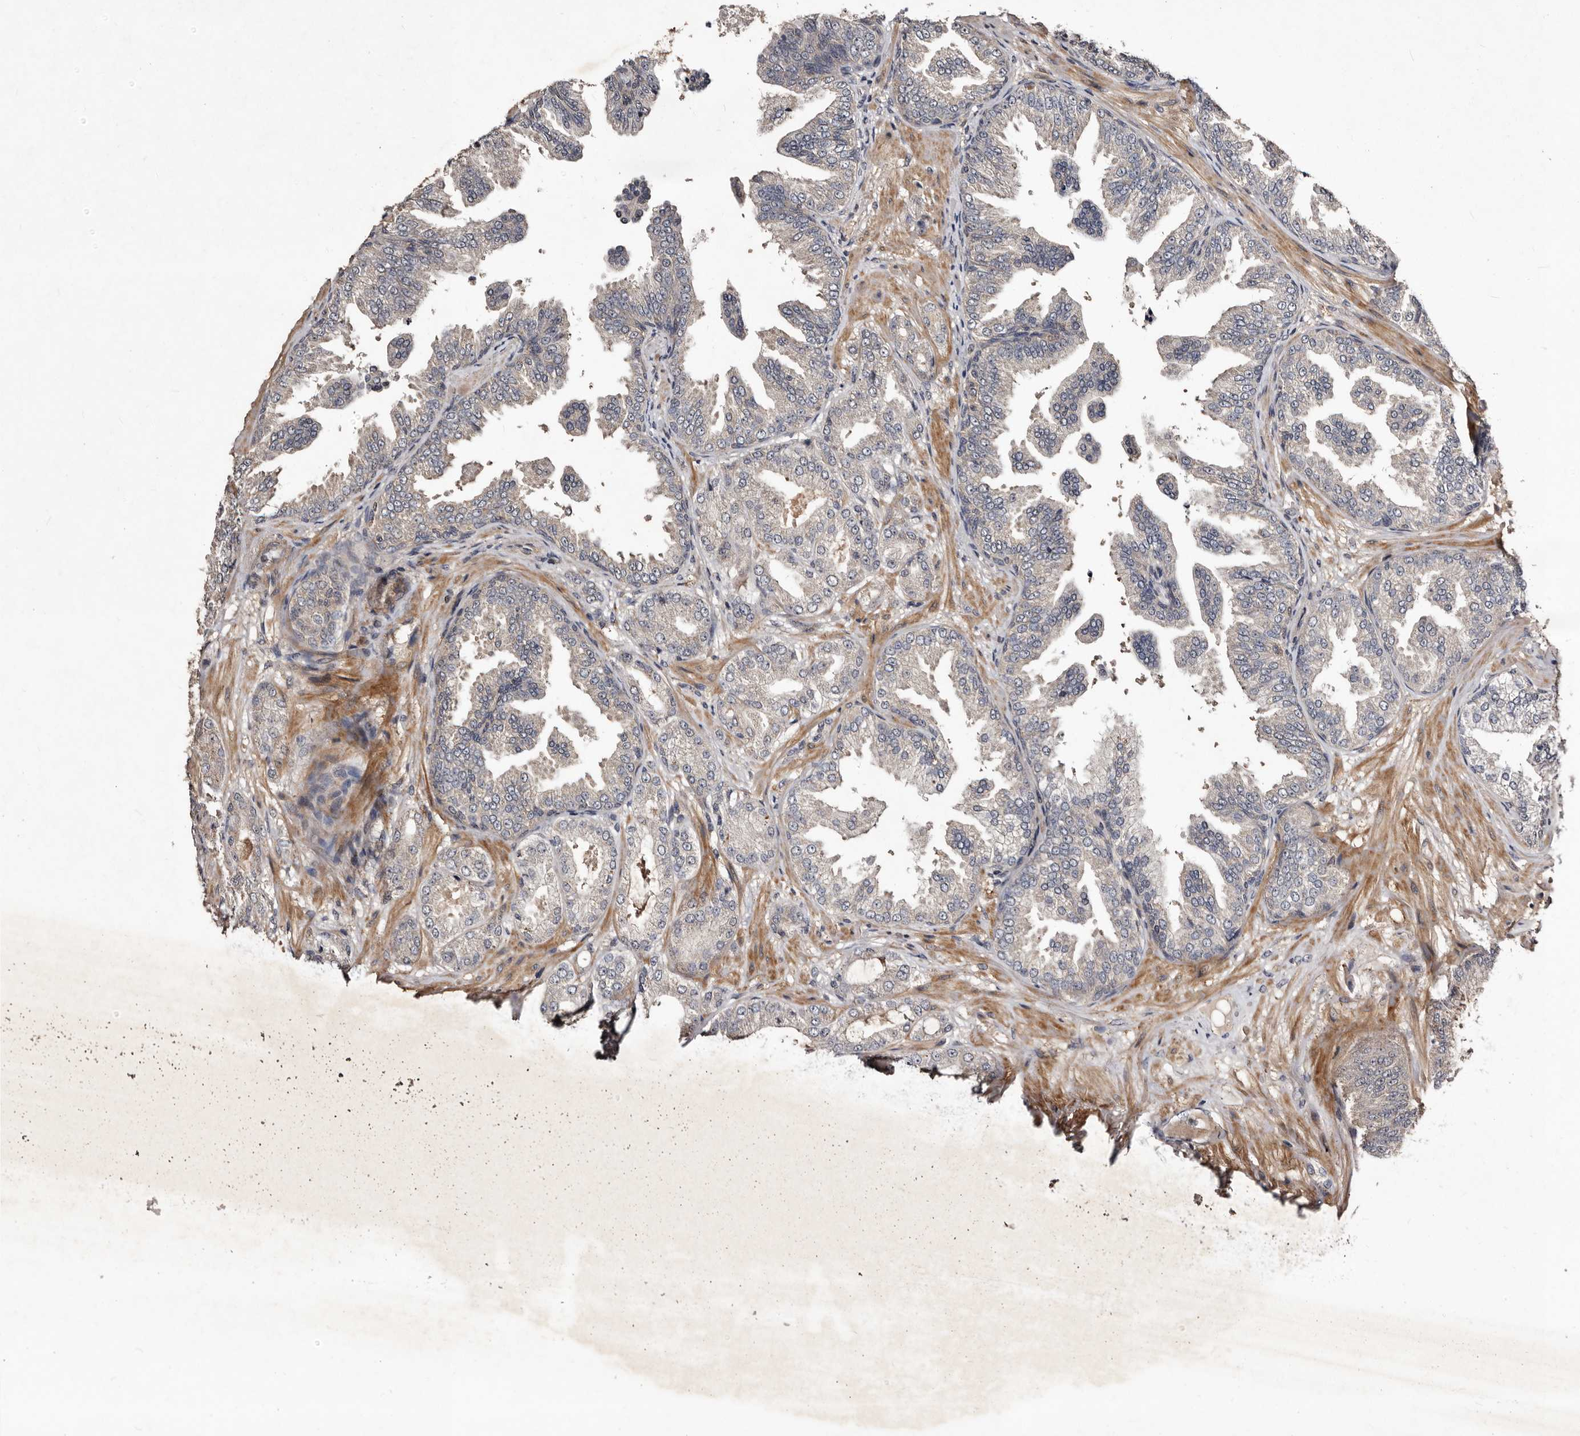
{"staining": {"intensity": "negative", "quantity": "none", "location": "none"}, "tissue": "prostate cancer", "cell_type": "Tumor cells", "image_type": "cancer", "snomed": [{"axis": "morphology", "description": "Adenocarcinoma, Low grade"}, {"axis": "topography", "description": "Prostate"}], "caption": "DAB immunohistochemical staining of adenocarcinoma (low-grade) (prostate) exhibits no significant staining in tumor cells.", "gene": "MKRN3", "patient": {"sex": "male", "age": 63}}